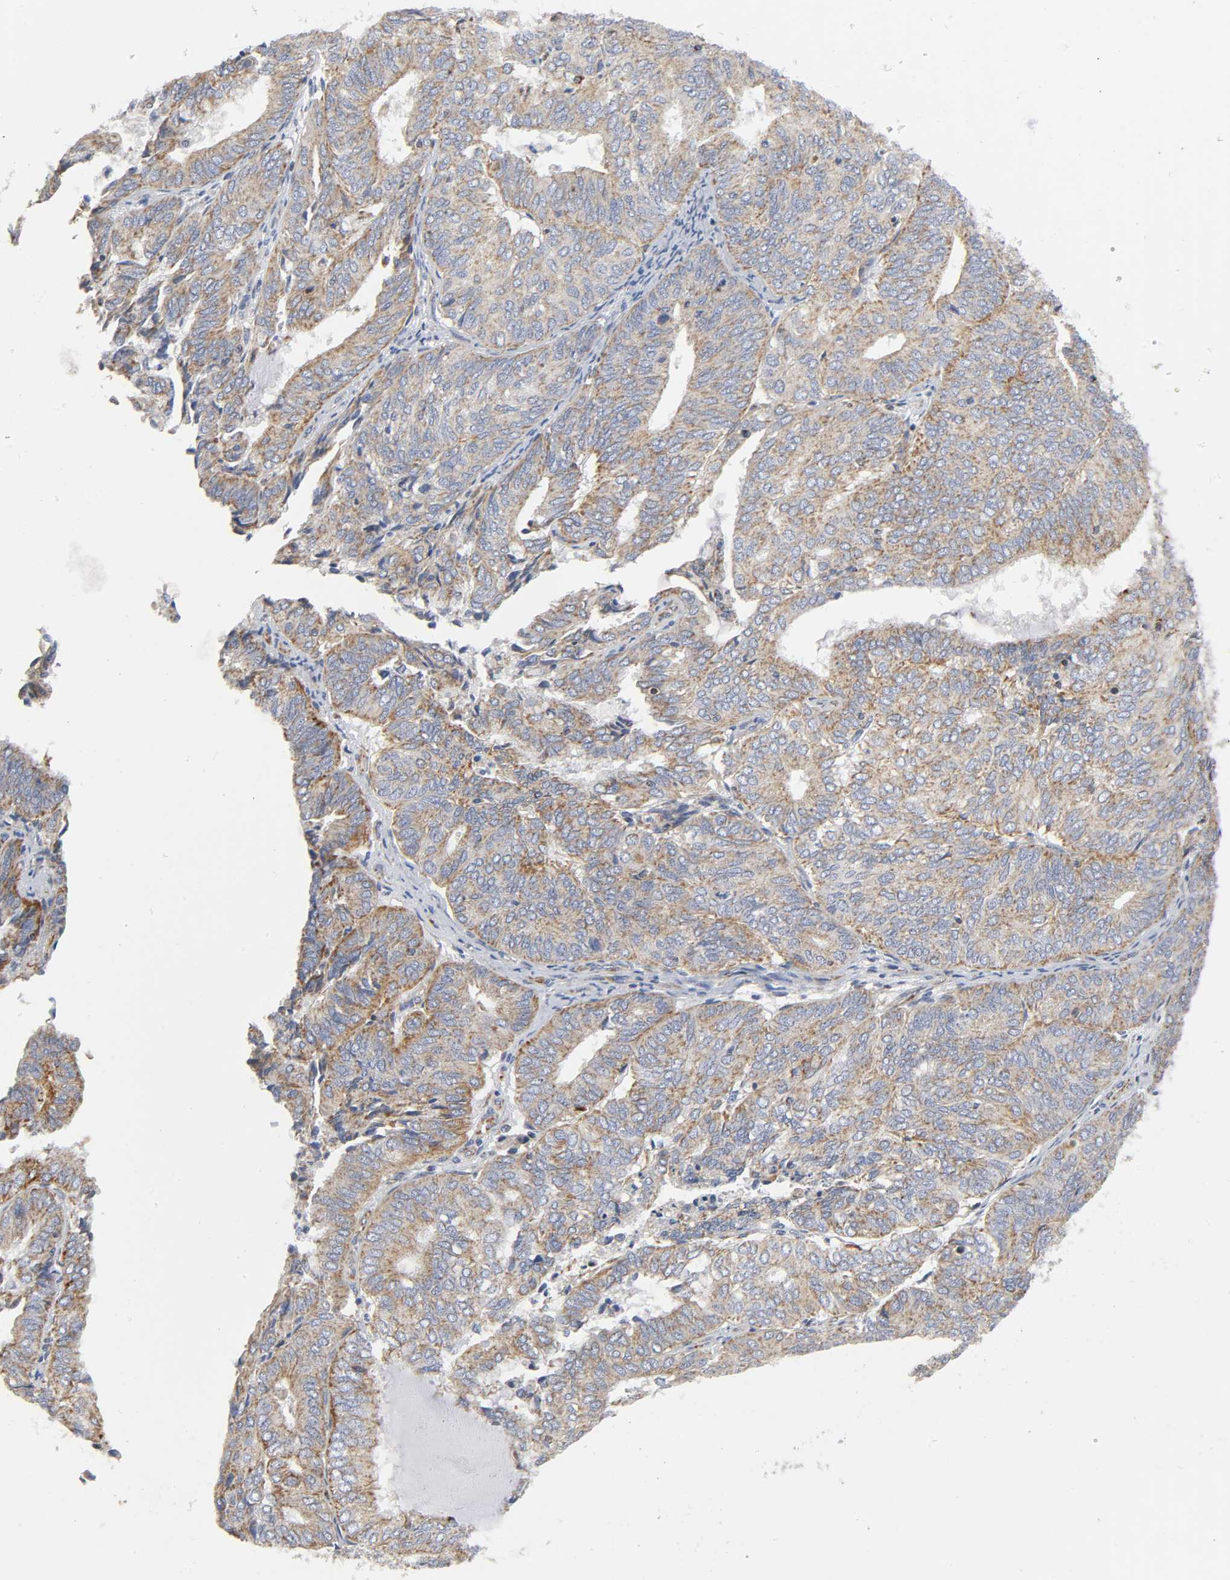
{"staining": {"intensity": "weak", "quantity": ">75%", "location": "cytoplasmic/membranous"}, "tissue": "endometrial cancer", "cell_type": "Tumor cells", "image_type": "cancer", "snomed": [{"axis": "morphology", "description": "Adenocarcinoma, NOS"}, {"axis": "topography", "description": "Uterus"}], "caption": "A histopathology image of endometrial cancer stained for a protein reveals weak cytoplasmic/membranous brown staining in tumor cells. (DAB IHC, brown staining for protein, blue staining for nuclei).", "gene": "BAK1", "patient": {"sex": "female", "age": 60}}